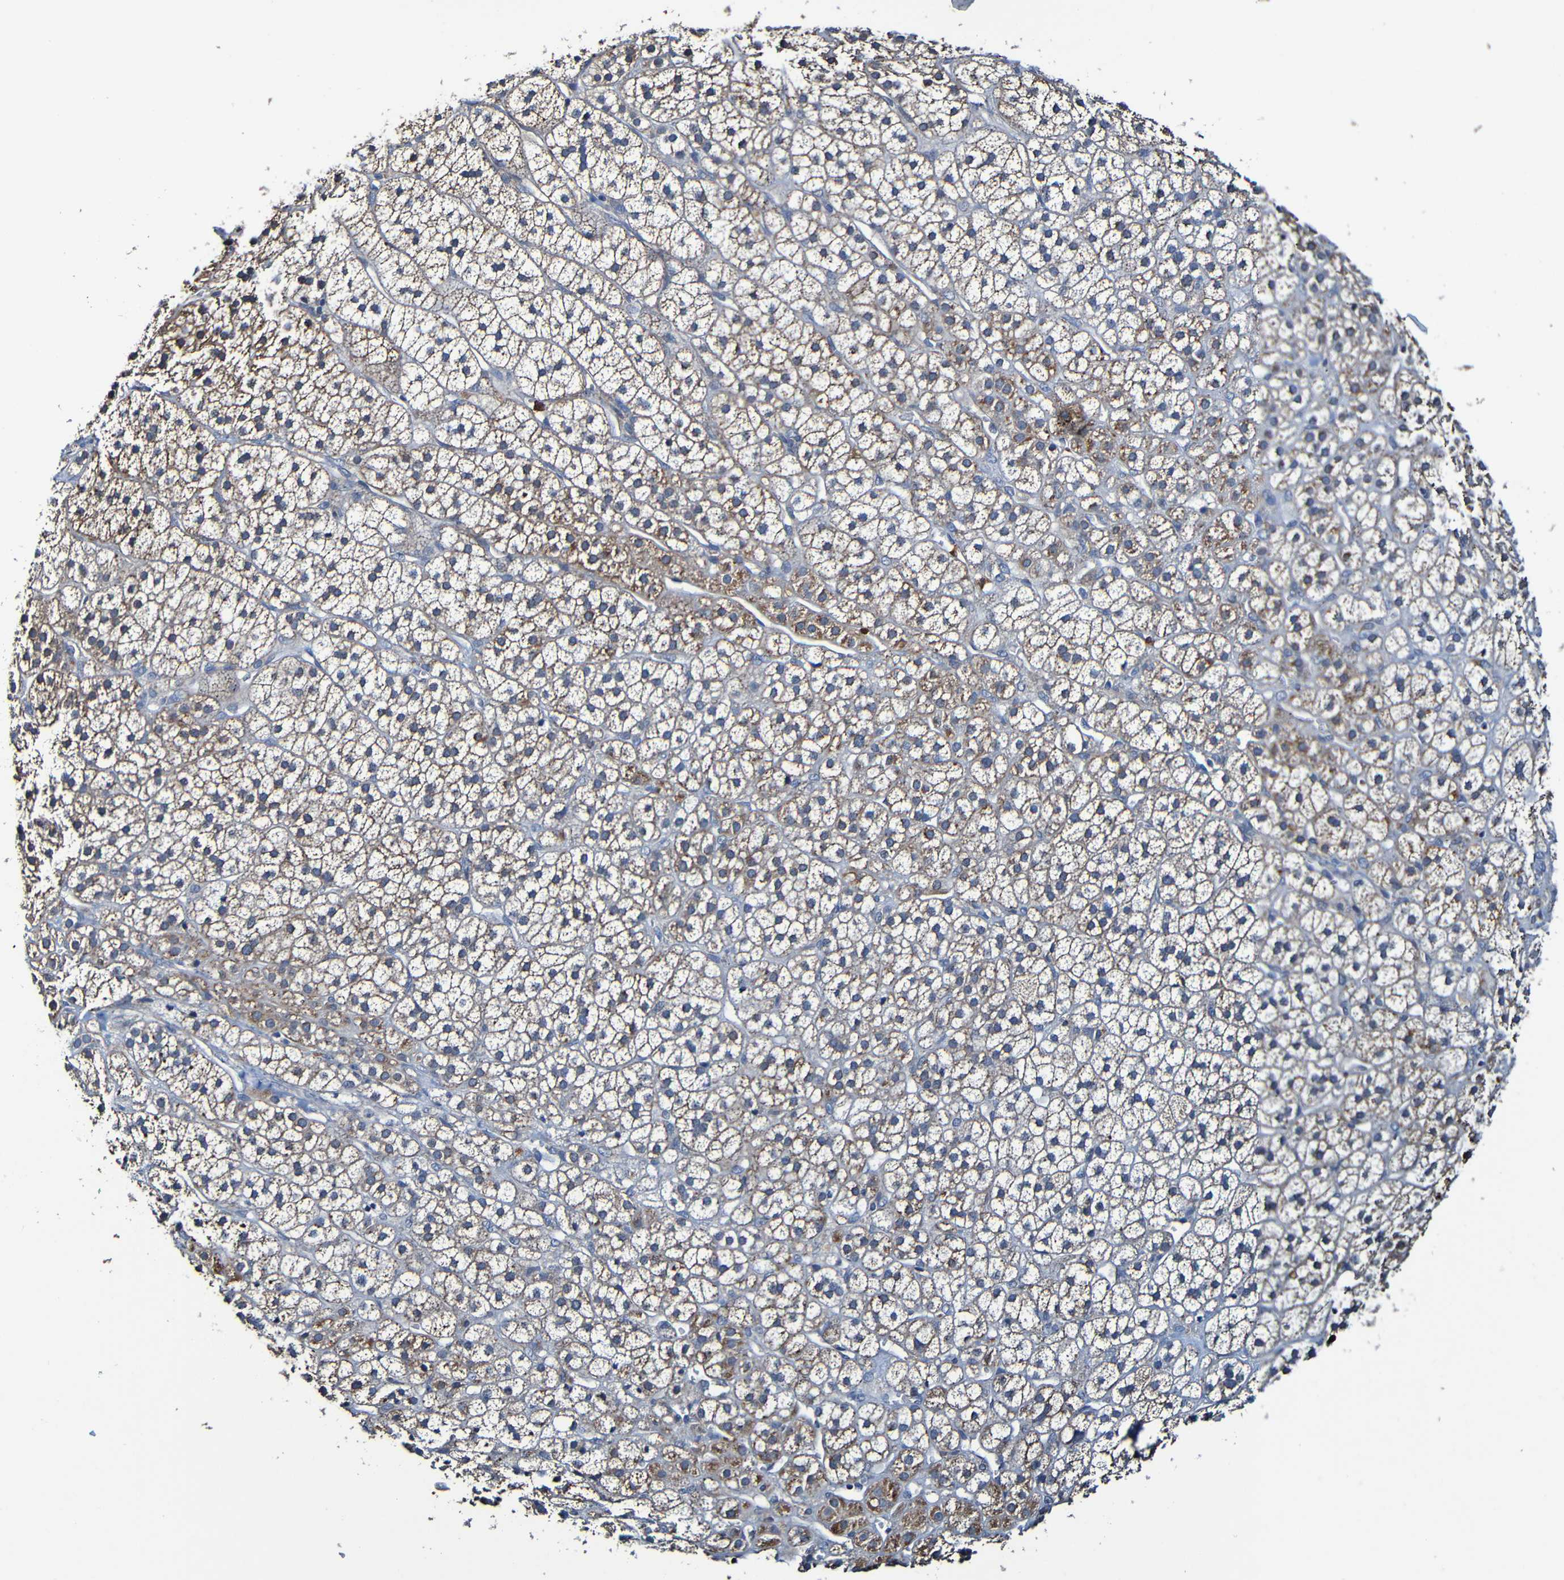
{"staining": {"intensity": "strong", "quantity": ">75%", "location": "cytoplasmic/membranous"}, "tissue": "adrenal gland", "cell_type": "Glandular cells", "image_type": "normal", "snomed": [{"axis": "morphology", "description": "Normal tissue, NOS"}, {"axis": "topography", "description": "Adrenal gland"}], "caption": "The histopathology image exhibits staining of benign adrenal gland, revealing strong cytoplasmic/membranous protein positivity (brown color) within glandular cells.", "gene": "ADAM15", "patient": {"sex": "male", "age": 56}}